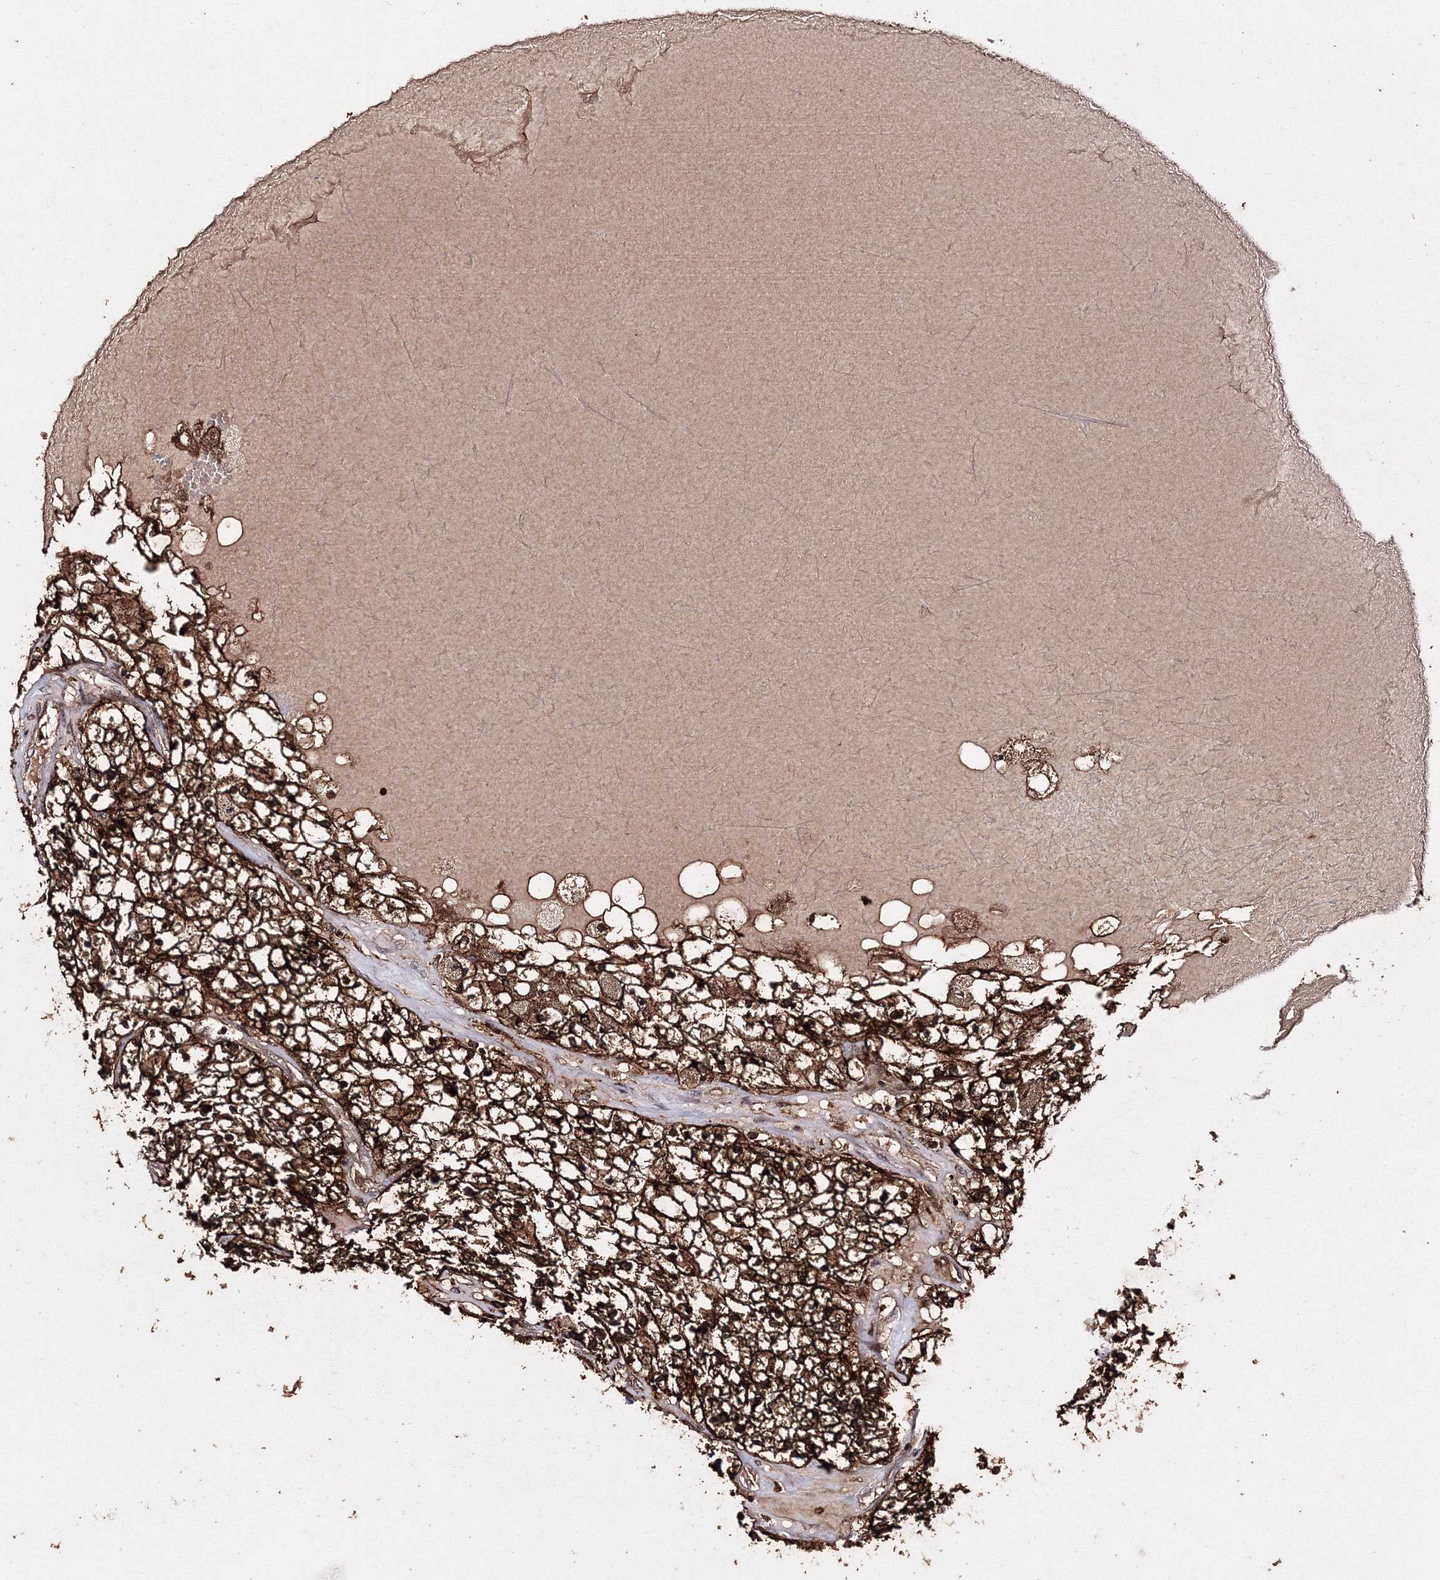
{"staining": {"intensity": "strong", "quantity": ">75%", "location": "cytoplasmic/membranous"}, "tissue": "renal cancer", "cell_type": "Tumor cells", "image_type": "cancer", "snomed": [{"axis": "morphology", "description": "Normal tissue, NOS"}, {"axis": "morphology", "description": "Adenocarcinoma, NOS"}, {"axis": "topography", "description": "Kidney"}], "caption": "Tumor cells display high levels of strong cytoplasmic/membranous staining in approximately >75% of cells in human renal cancer.", "gene": "DDO", "patient": {"sex": "male", "age": 68}}